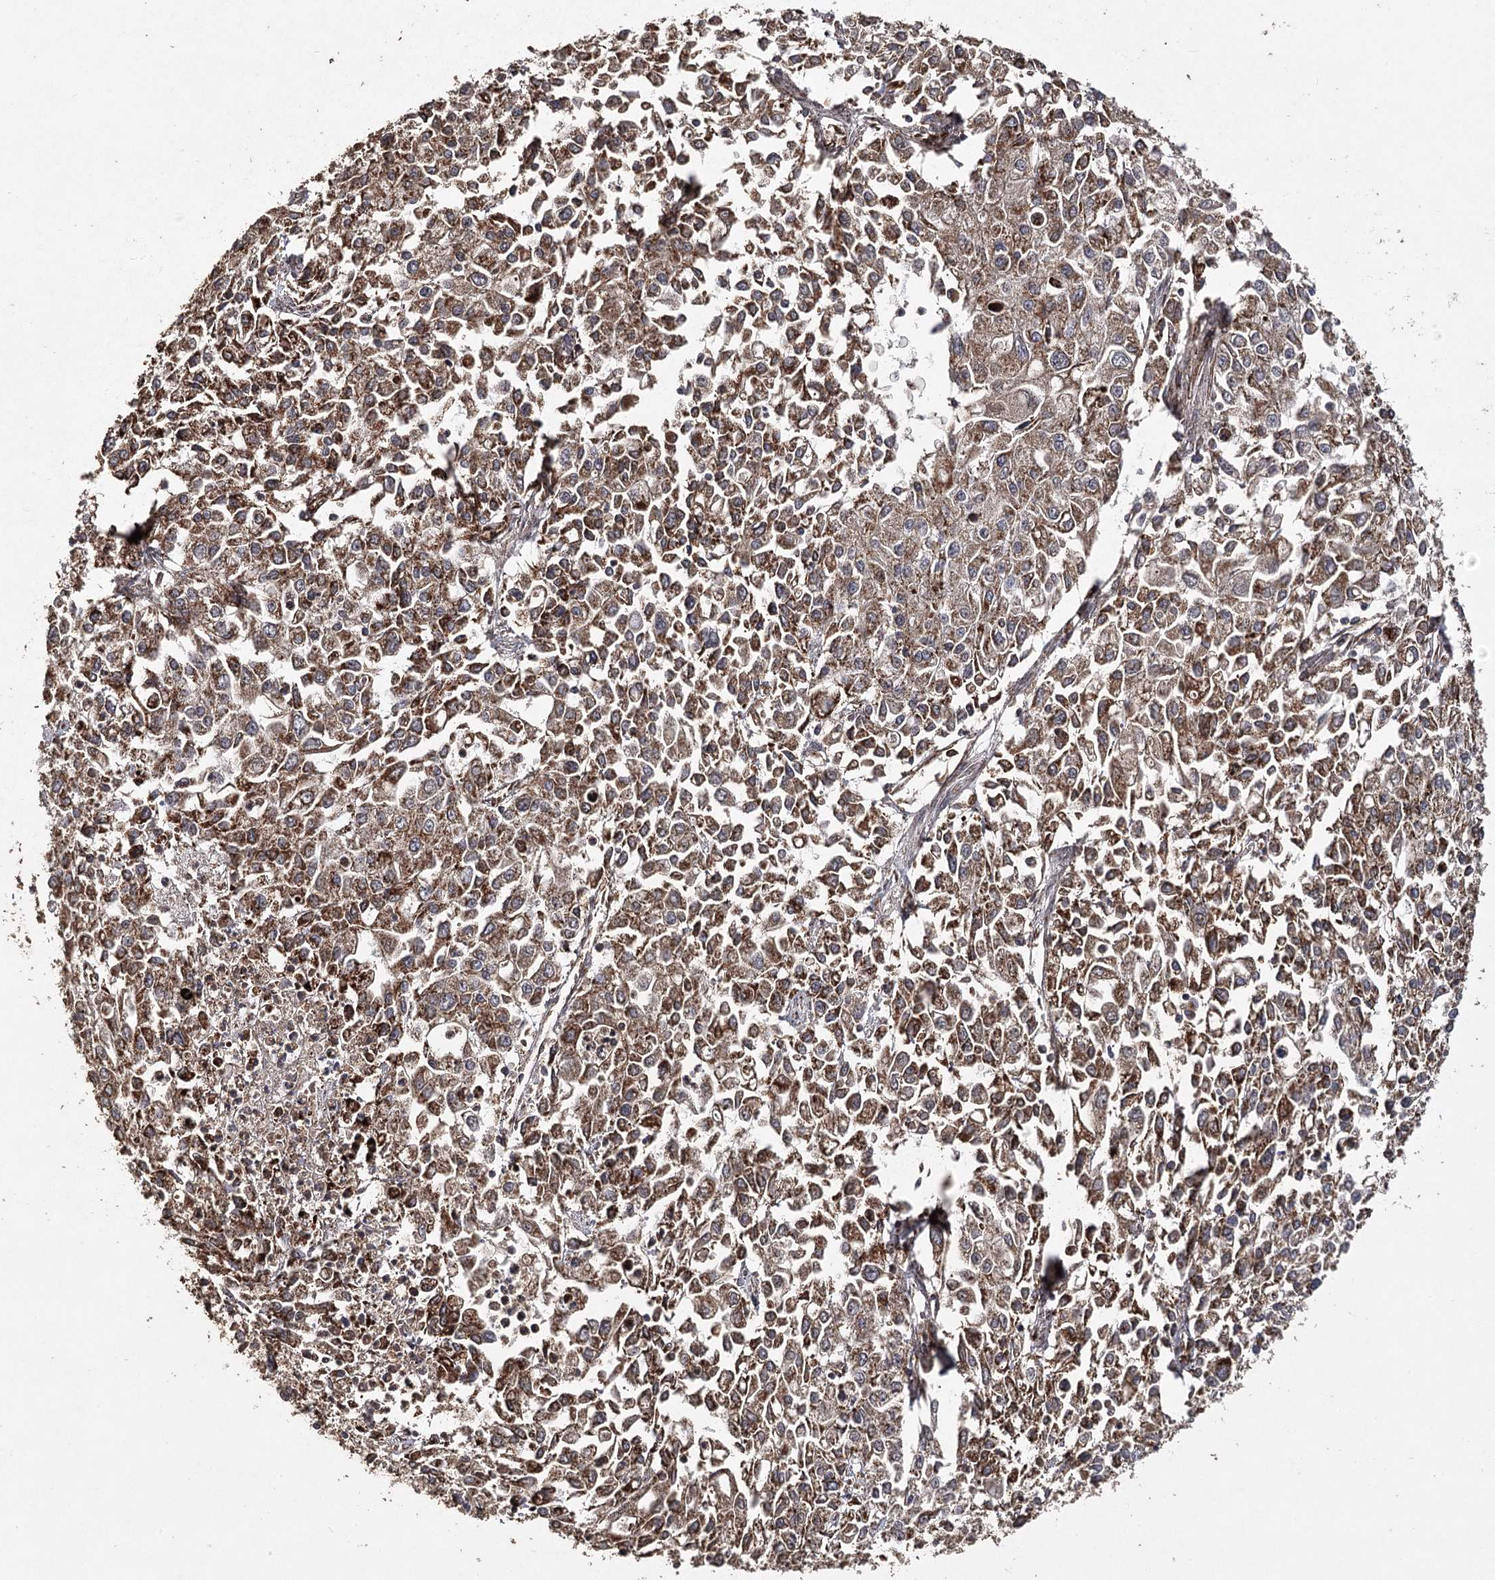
{"staining": {"intensity": "moderate", "quantity": ">75%", "location": "cytoplasmic/membranous"}, "tissue": "endometrial cancer", "cell_type": "Tumor cells", "image_type": "cancer", "snomed": [{"axis": "morphology", "description": "Adenocarcinoma, NOS"}, {"axis": "topography", "description": "Endometrium"}], "caption": "IHC image of neoplastic tissue: human endometrial cancer (adenocarcinoma) stained using immunohistochemistry (IHC) exhibits medium levels of moderate protein expression localized specifically in the cytoplasmic/membranous of tumor cells, appearing as a cytoplasmic/membranous brown color.", "gene": "ZNRF3", "patient": {"sex": "female", "age": 49}}